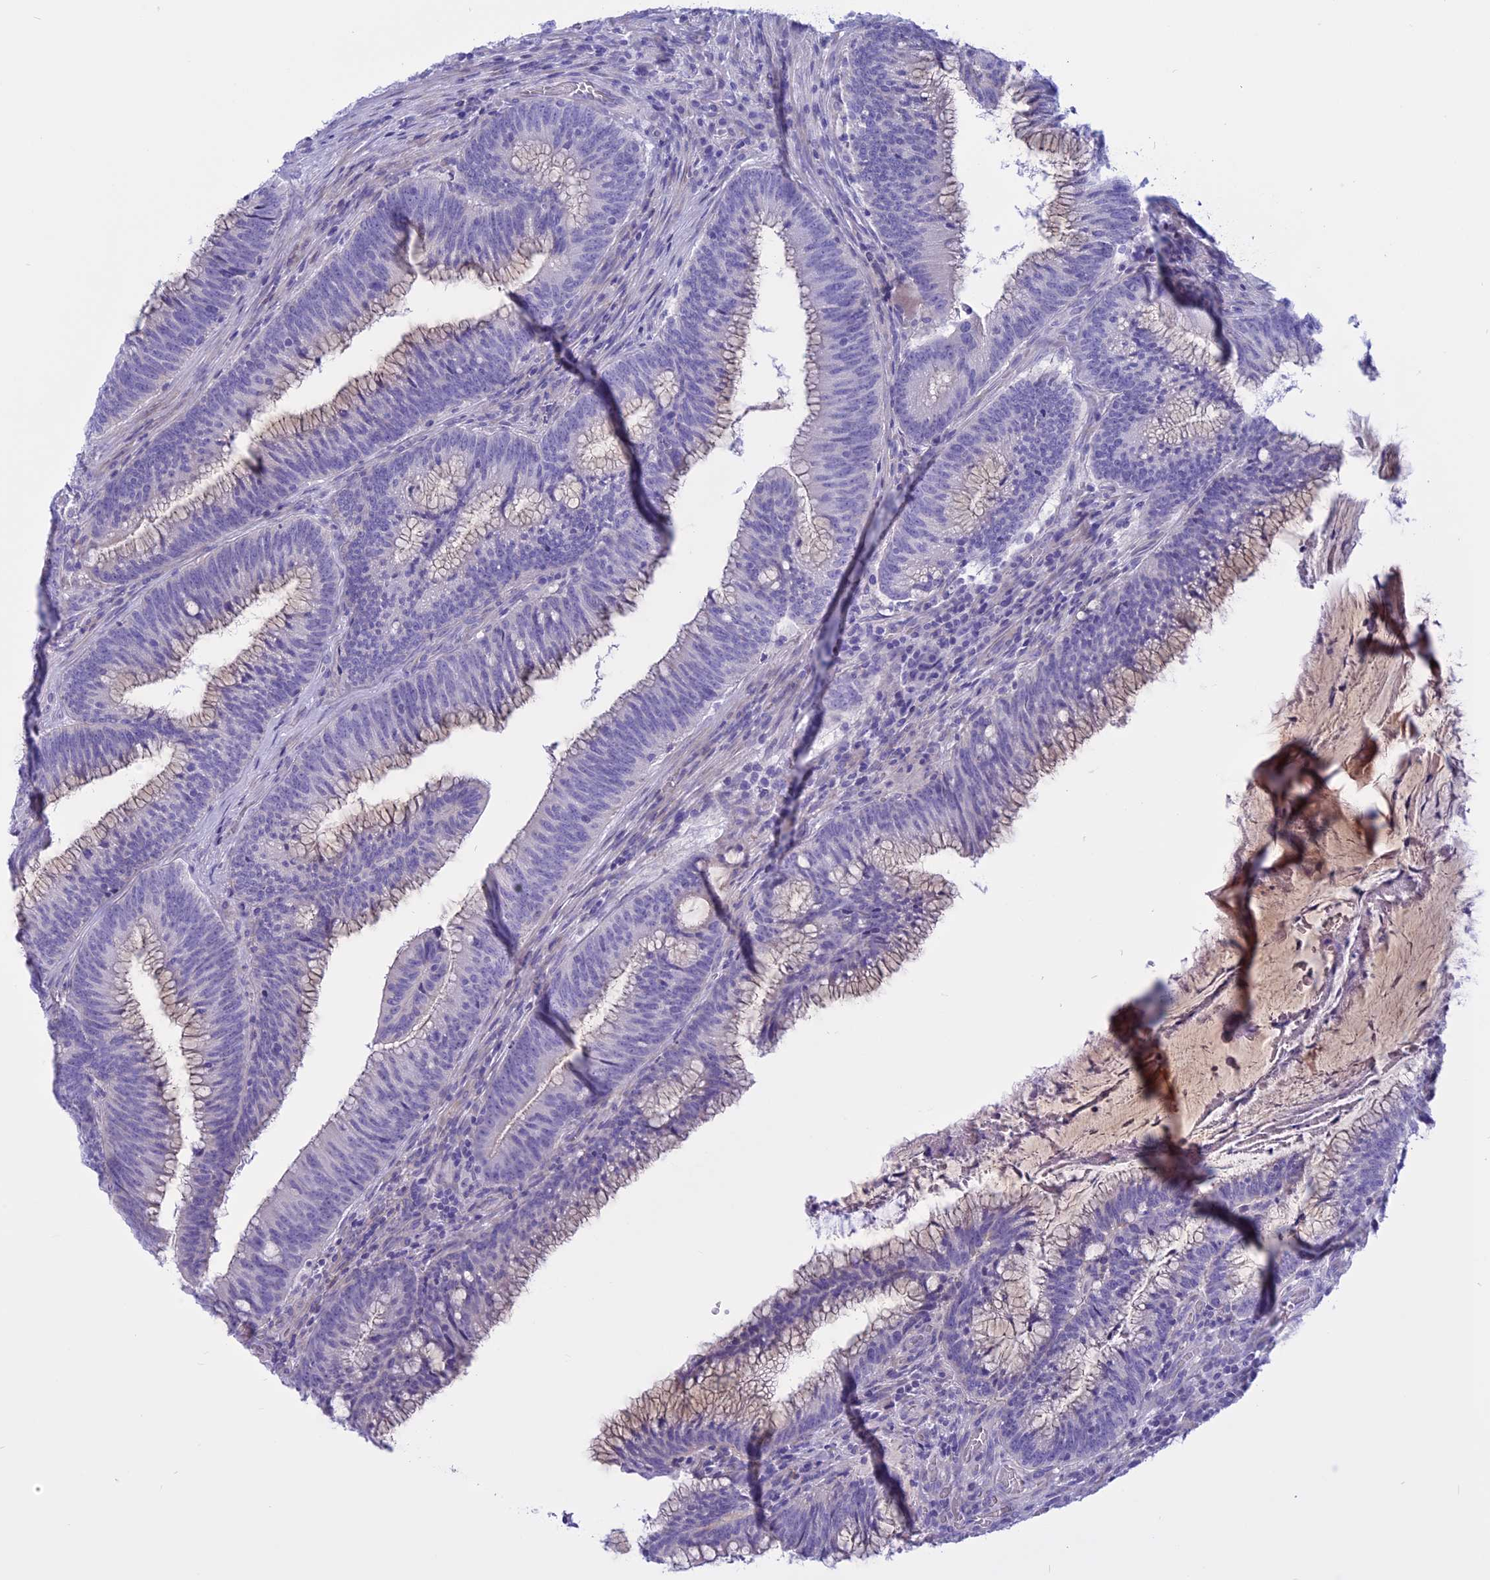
{"staining": {"intensity": "weak", "quantity": "<25%", "location": "cytoplasmic/membranous"}, "tissue": "colorectal cancer", "cell_type": "Tumor cells", "image_type": "cancer", "snomed": [{"axis": "morphology", "description": "Adenocarcinoma, NOS"}, {"axis": "topography", "description": "Rectum"}], "caption": "Immunohistochemistry image of colorectal cancer (adenocarcinoma) stained for a protein (brown), which shows no positivity in tumor cells.", "gene": "SPHKAP", "patient": {"sex": "female", "age": 77}}